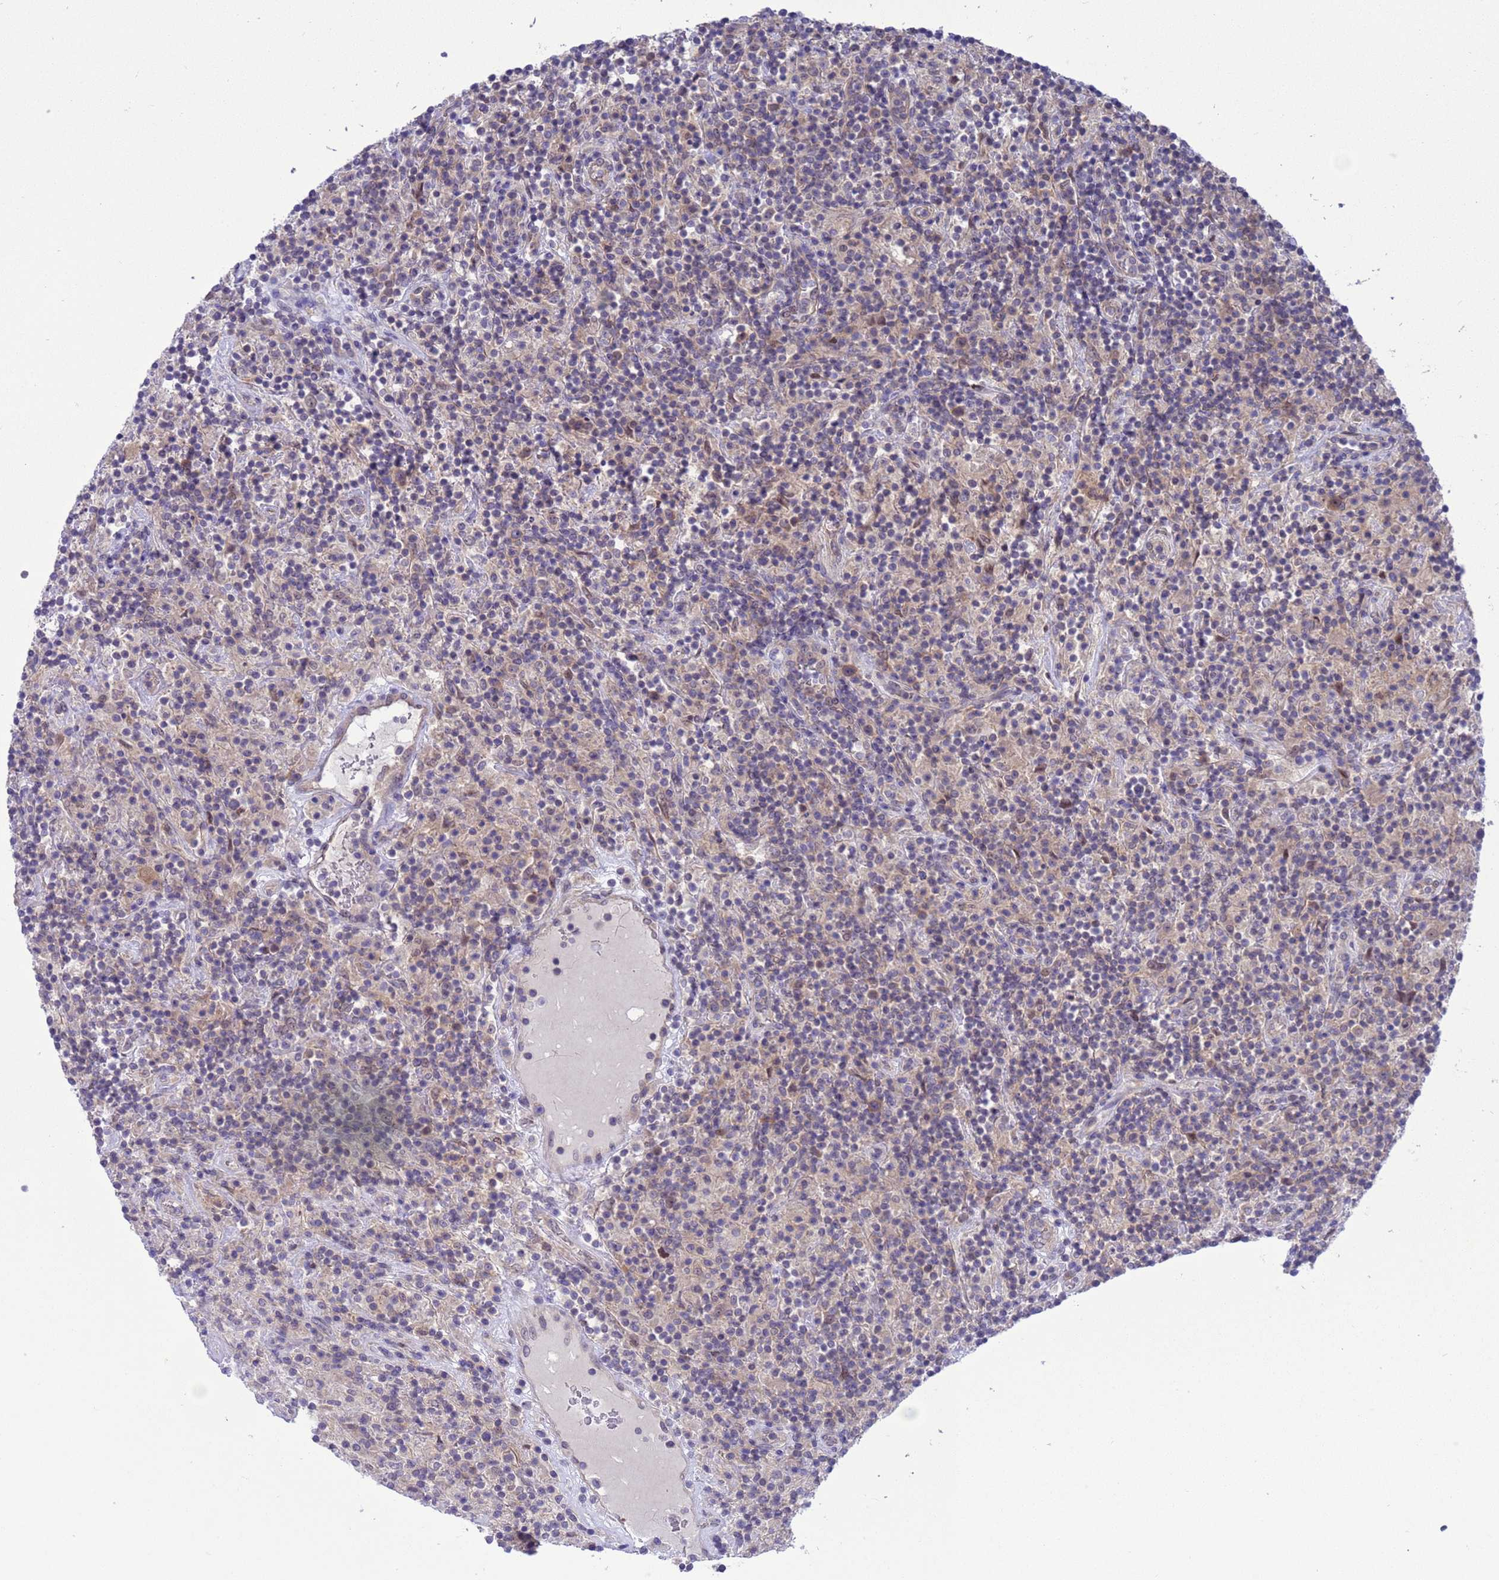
{"staining": {"intensity": "weak", "quantity": "<25%", "location": "nuclear"}, "tissue": "lymphoma", "cell_type": "Tumor cells", "image_type": "cancer", "snomed": [{"axis": "morphology", "description": "Hodgkin's disease, NOS"}, {"axis": "topography", "description": "Lymph node"}], "caption": "Hodgkin's disease was stained to show a protein in brown. There is no significant expression in tumor cells.", "gene": "ZNF461", "patient": {"sex": "male", "age": 70}}